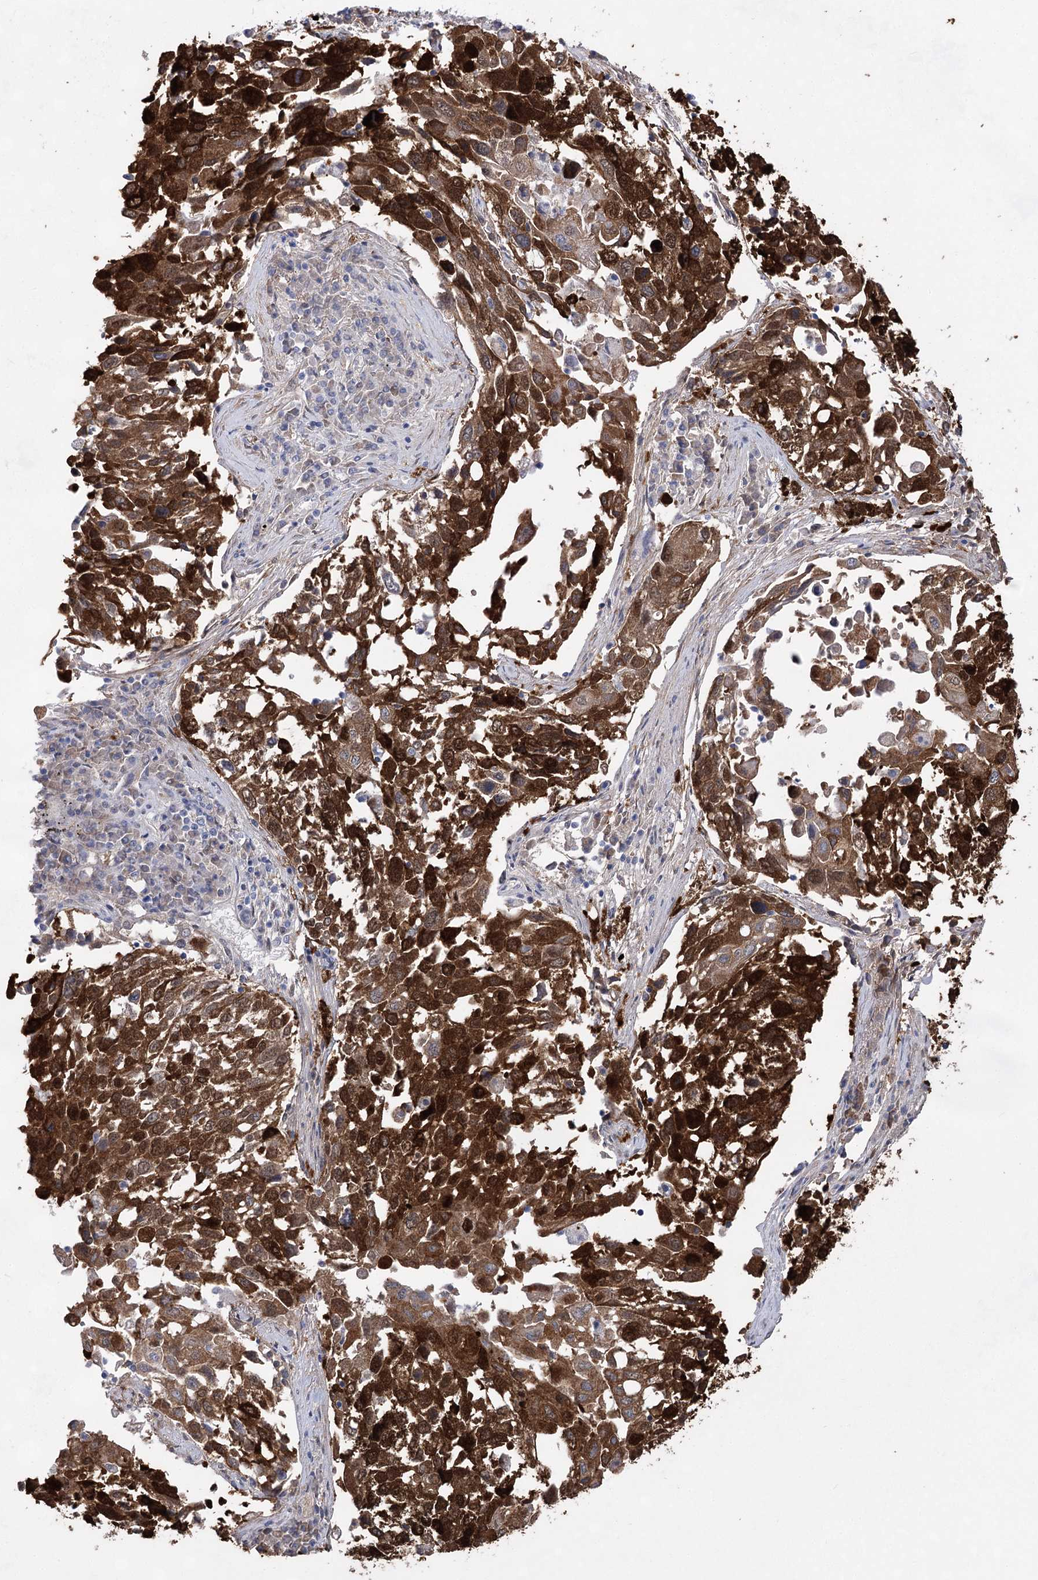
{"staining": {"intensity": "strong", "quantity": ">75%", "location": "cytoplasmic/membranous,nuclear"}, "tissue": "lung cancer", "cell_type": "Tumor cells", "image_type": "cancer", "snomed": [{"axis": "morphology", "description": "Squamous cell carcinoma, NOS"}, {"axis": "topography", "description": "Lung"}], "caption": "Strong cytoplasmic/membranous and nuclear staining is seen in approximately >75% of tumor cells in lung cancer (squamous cell carcinoma). (DAB = brown stain, brightfield microscopy at high magnification).", "gene": "UGDH", "patient": {"sex": "male", "age": 65}}